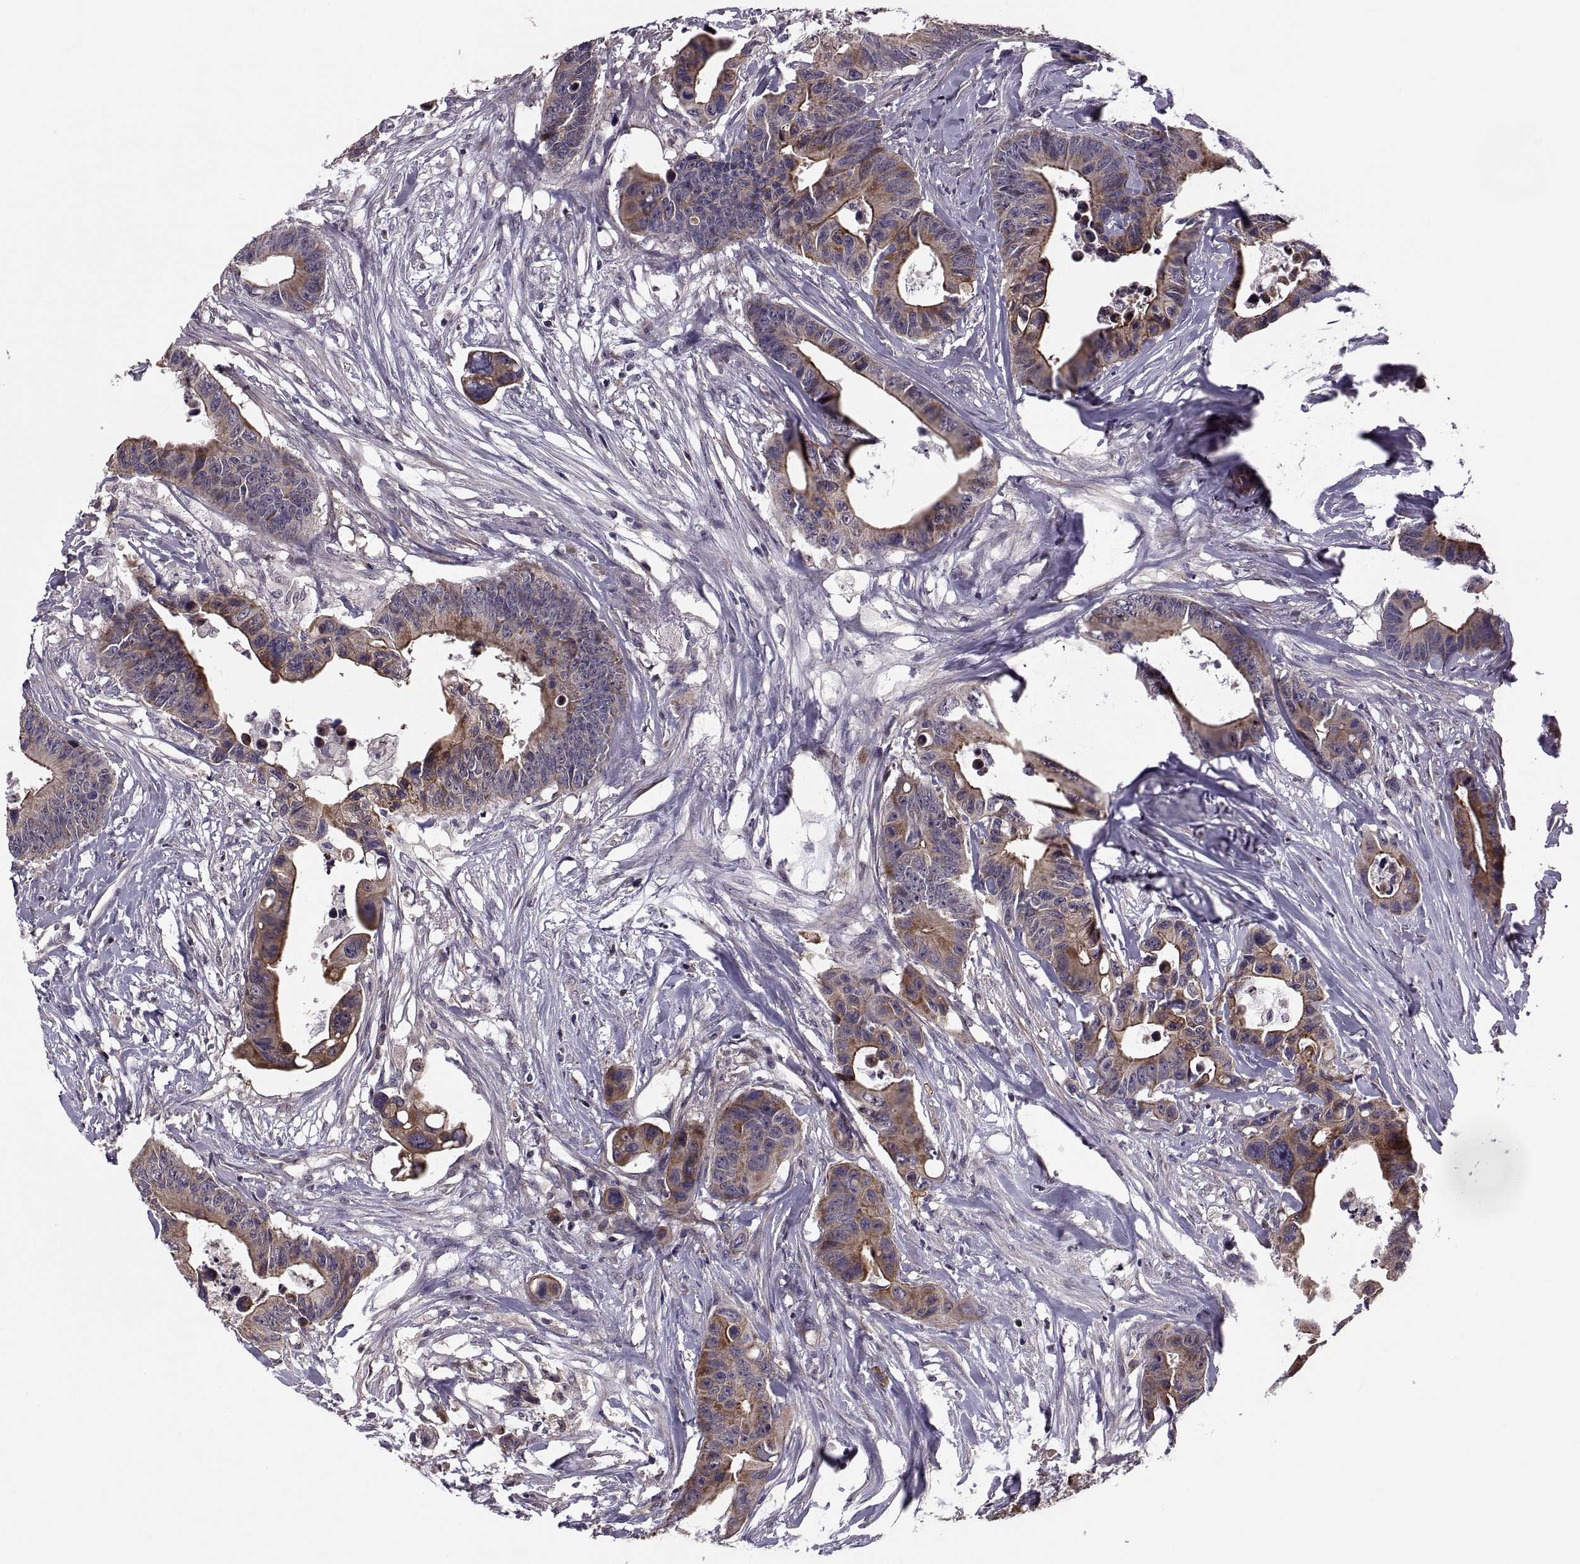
{"staining": {"intensity": "strong", "quantity": "25%-75%", "location": "cytoplasmic/membranous"}, "tissue": "colorectal cancer", "cell_type": "Tumor cells", "image_type": "cancer", "snomed": [{"axis": "morphology", "description": "Adenocarcinoma, NOS"}, {"axis": "topography", "description": "Colon"}], "caption": "Brown immunohistochemical staining in adenocarcinoma (colorectal) reveals strong cytoplasmic/membranous staining in about 25%-75% of tumor cells.", "gene": "PMM2", "patient": {"sex": "female", "age": 87}}